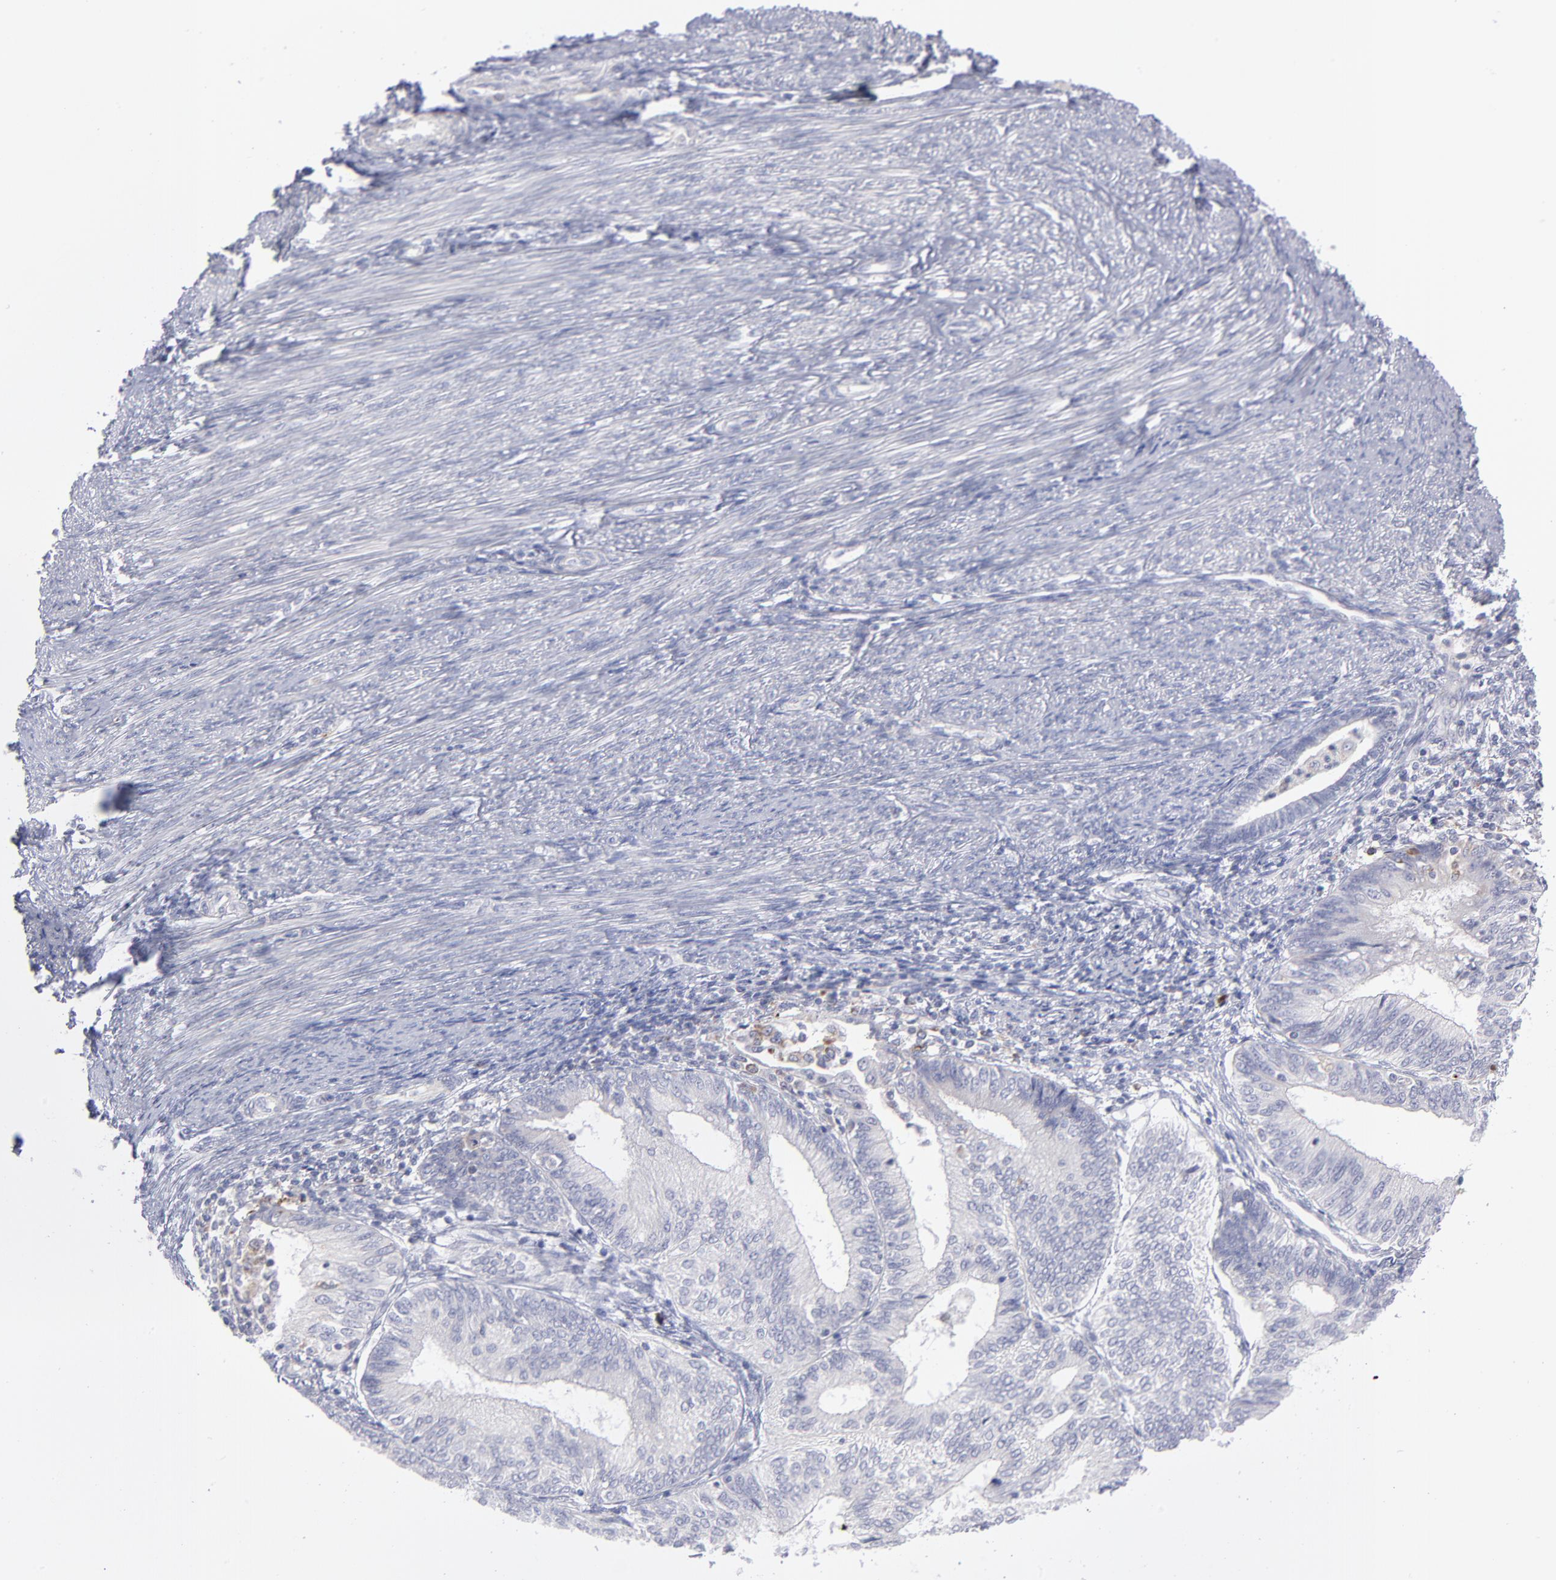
{"staining": {"intensity": "negative", "quantity": "none", "location": "none"}, "tissue": "endometrial cancer", "cell_type": "Tumor cells", "image_type": "cancer", "snomed": [{"axis": "morphology", "description": "Adenocarcinoma, NOS"}, {"axis": "topography", "description": "Endometrium"}], "caption": "A photomicrograph of human endometrial cancer is negative for staining in tumor cells.", "gene": "MTHFD2", "patient": {"sex": "female", "age": 55}}